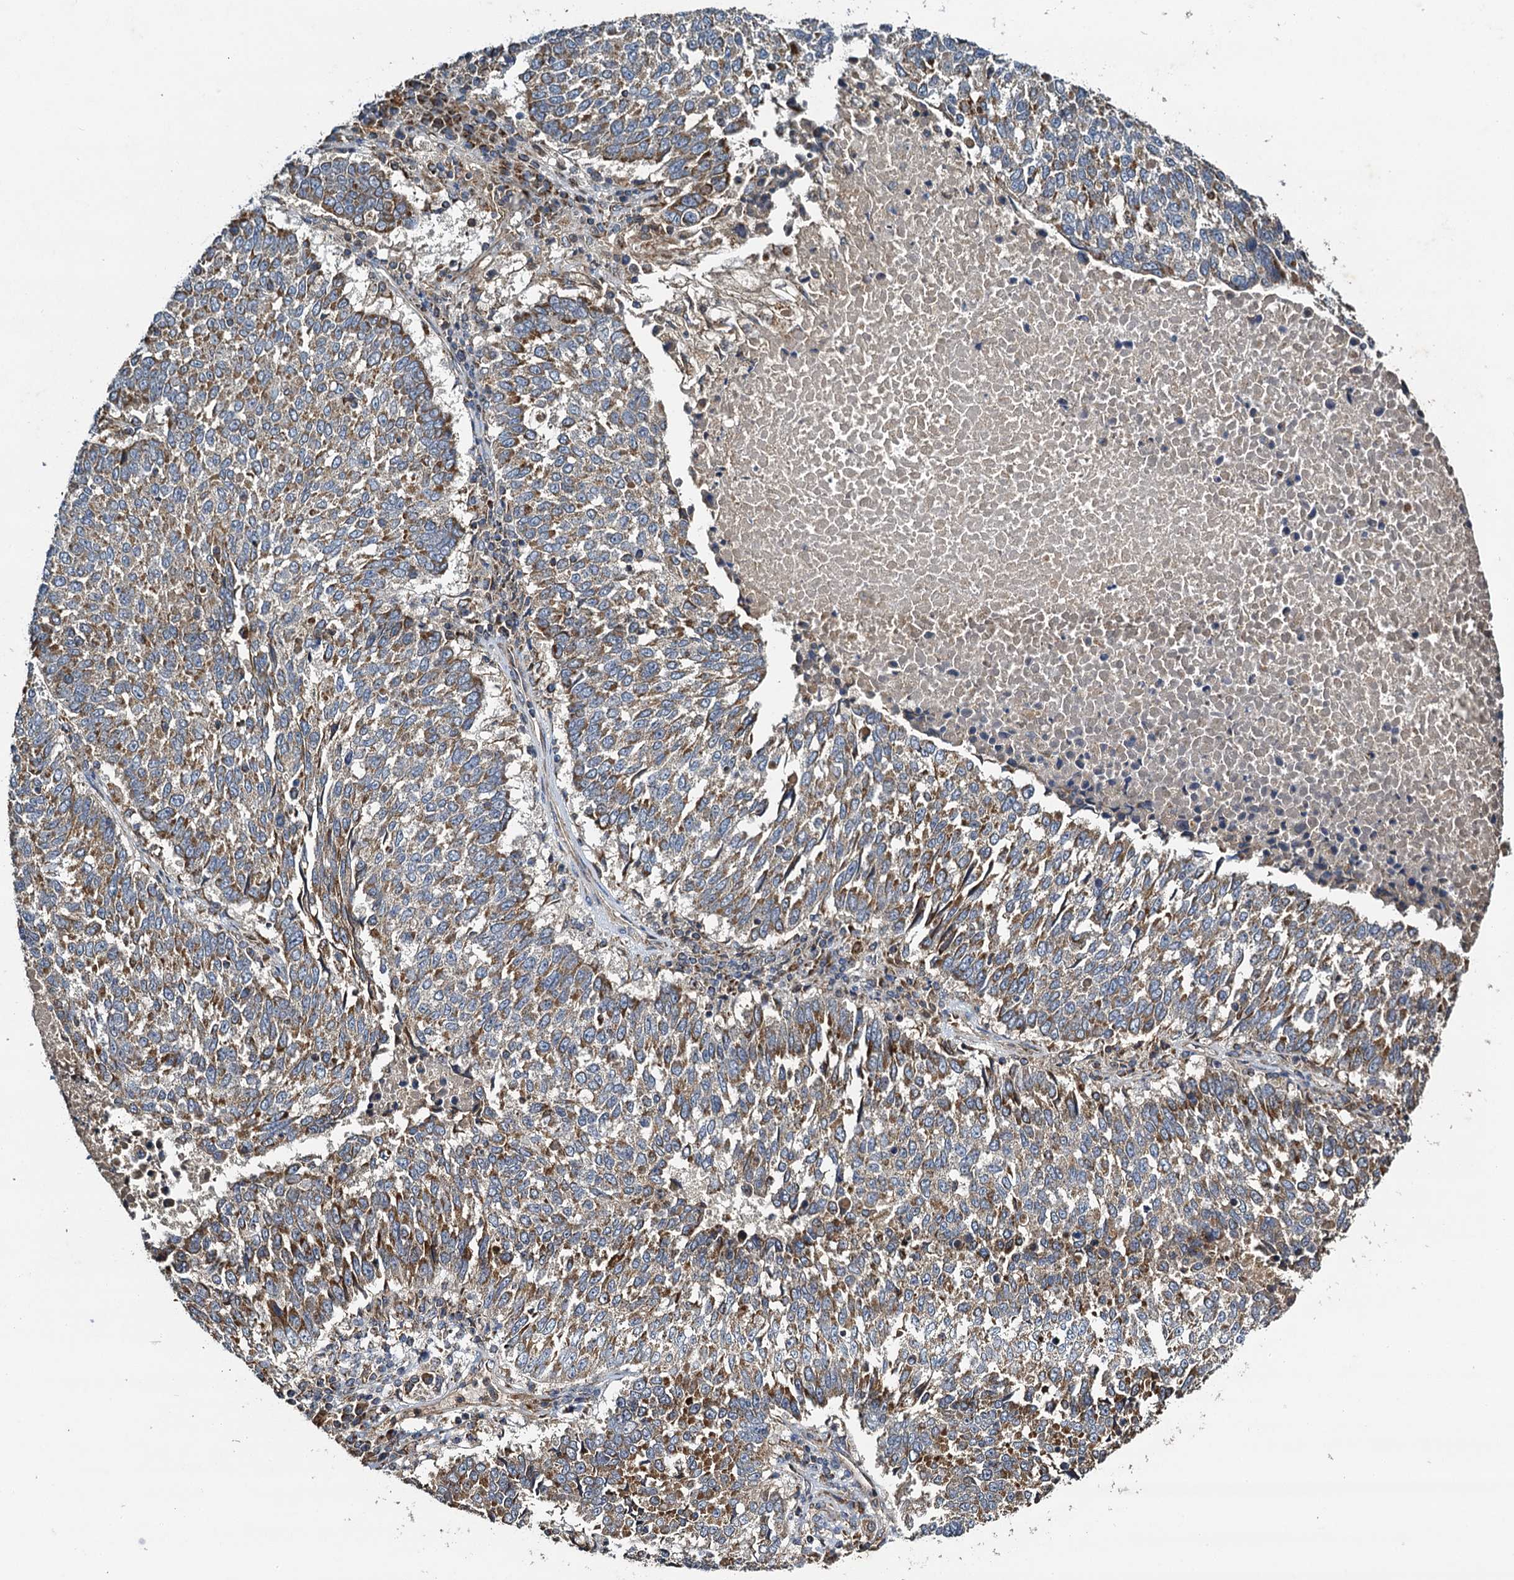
{"staining": {"intensity": "moderate", "quantity": ">75%", "location": "cytoplasmic/membranous"}, "tissue": "lung cancer", "cell_type": "Tumor cells", "image_type": "cancer", "snomed": [{"axis": "morphology", "description": "Squamous cell carcinoma, NOS"}, {"axis": "topography", "description": "Lung"}], "caption": "Immunohistochemistry of lung cancer (squamous cell carcinoma) reveals medium levels of moderate cytoplasmic/membranous staining in approximately >75% of tumor cells. (IHC, brightfield microscopy, high magnification).", "gene": "NDUFA13", "patient": {"sex": "male", "age": 73}}